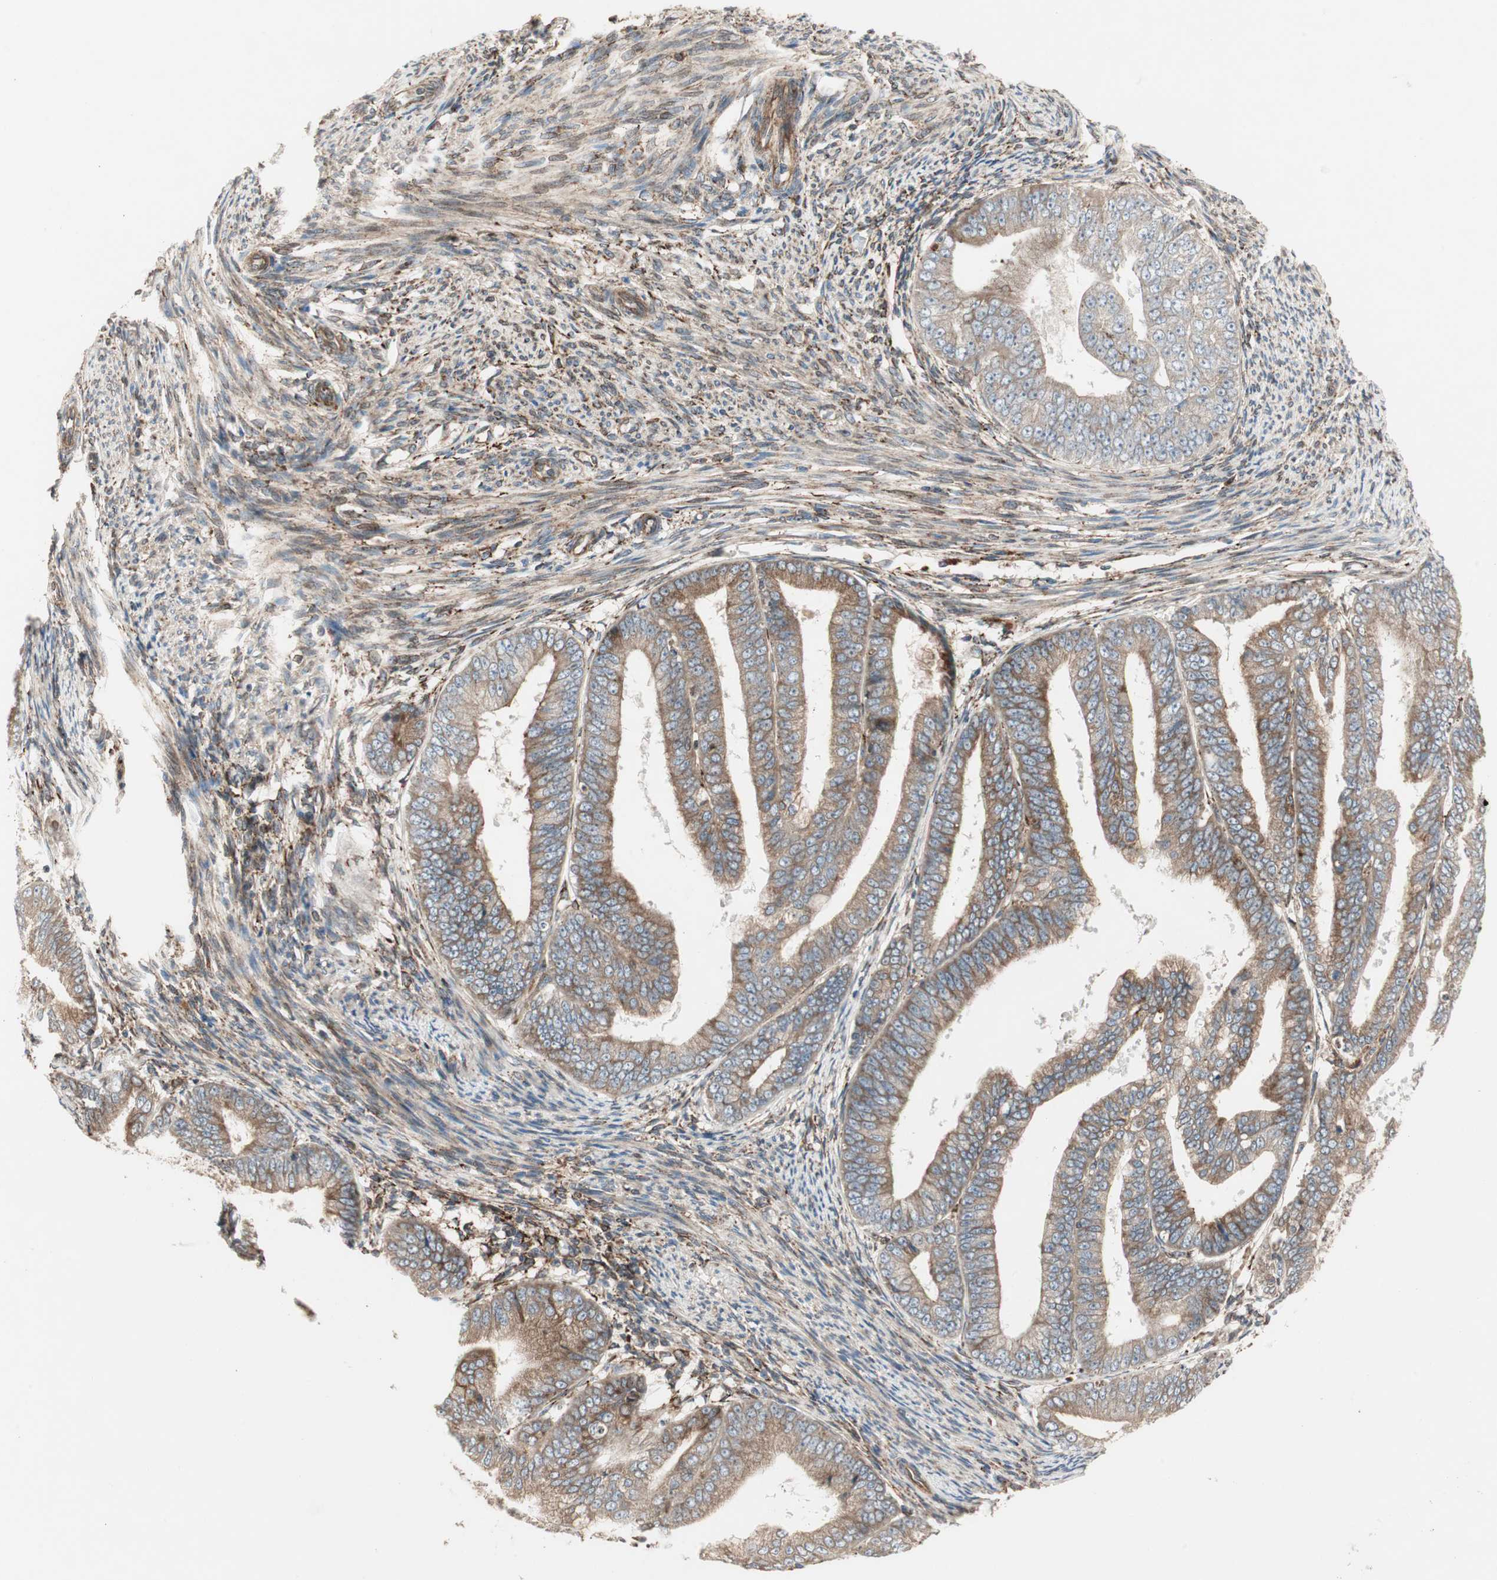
{"staining": {"intensity": "moderate", "quantity": ">75%", "location": "cytoplasmic/membranous"}, "tissue": "endometrial cancer", "cell_type": "Tumor cells", "image_type": "cancer", "snomed": [{"axis": "morphology", "description": "Adenocarcinoma, NOS"}, {"axis": "topography", "description": "Endometrium"}], "caption": "A medium amount of moderate cytoplasmic/membranous positivity is appreciated in about >75% of tumor cells in endometrial adenocarcinoma tissue.", "gene": "H6PD", "patient": {"sex": "female", "age": 63}}